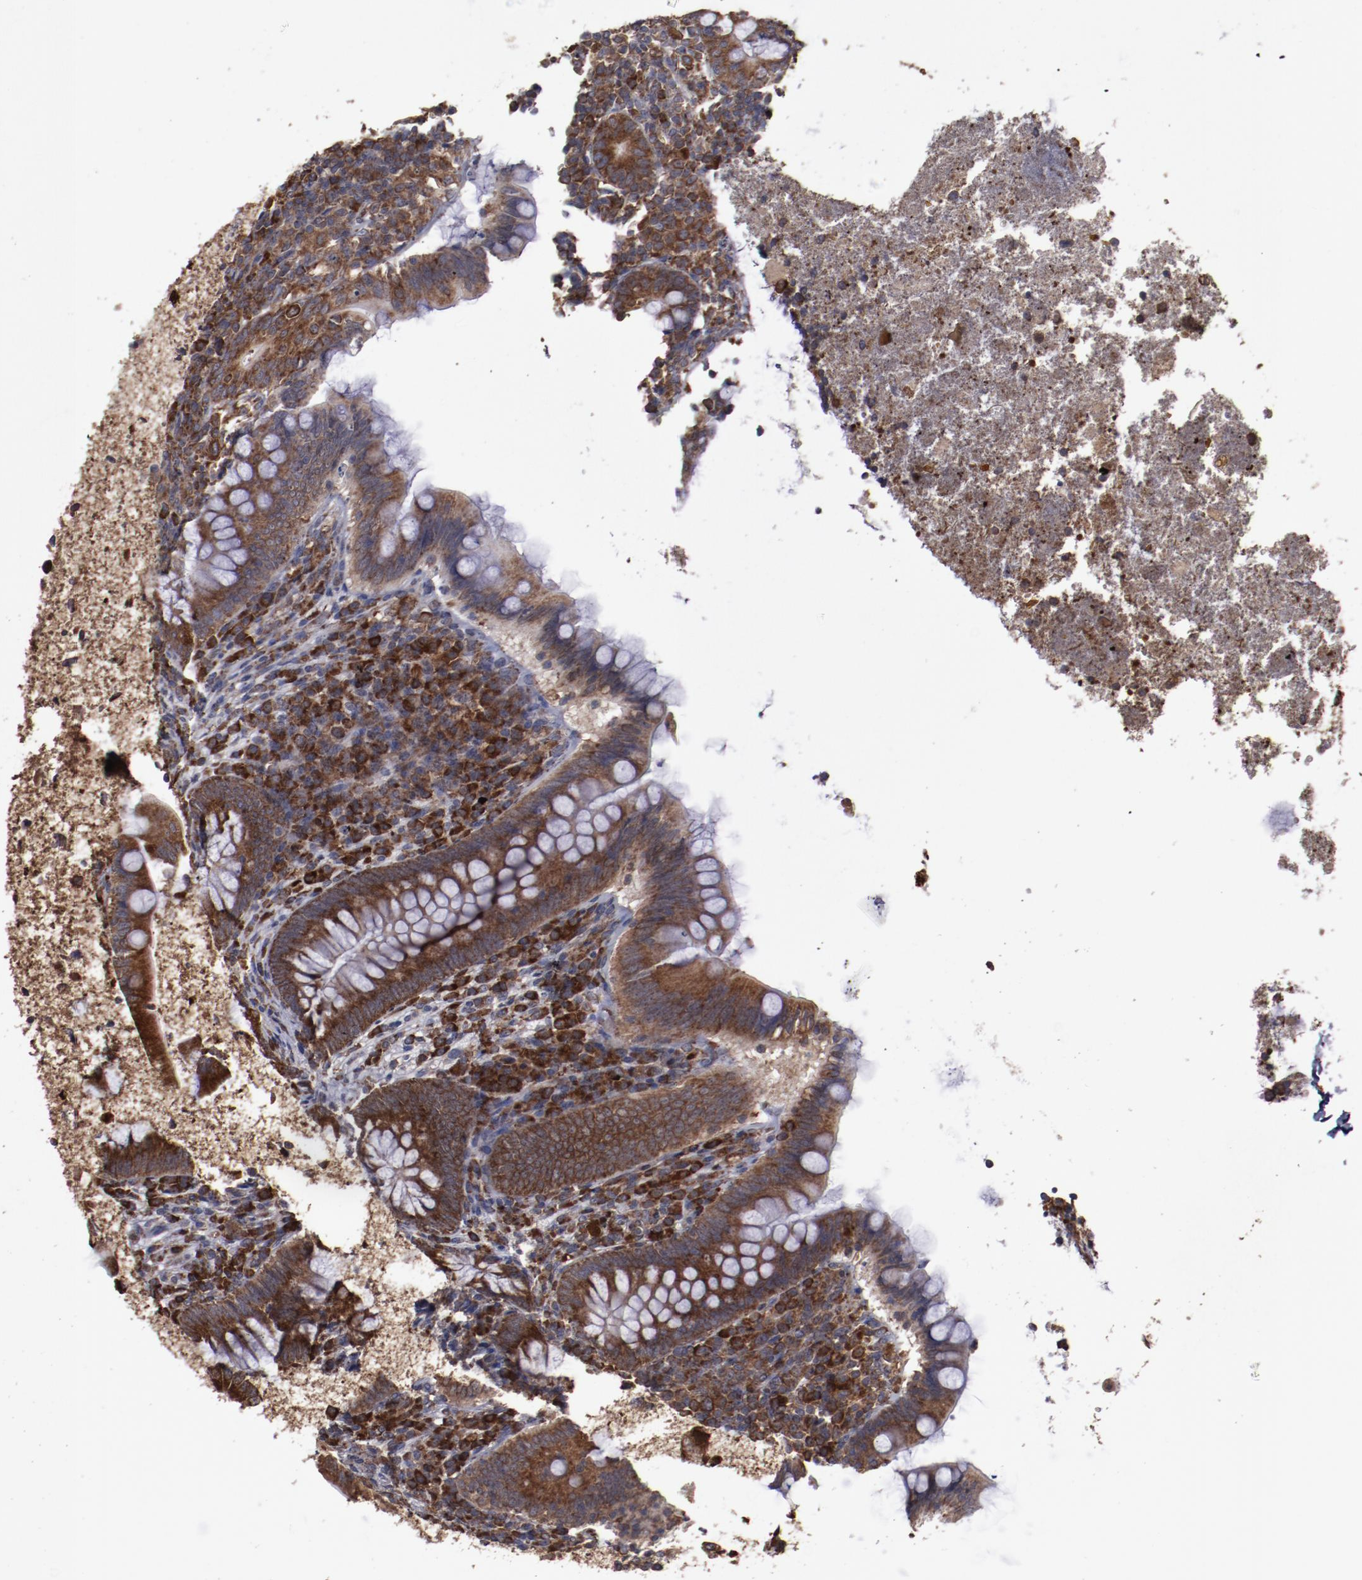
{"staining": {"intensity": "strong", "quantity": ">75%", "location": "cytoplasmic/membranous"}, "tissue": "appendix", "cell_type": "Glandular cells", "image_type": "normal", "snomed": [{"axis": "morphology", "description": "Normal tissue, NOS"}, {"axis": "topography", "description": "Appendix"}], "caption": "Strong cytoplasmic/membranous expression is seen in approximately >75% of glandular cells in unremarkable appendix.", "gene": "RPS4X", "patient": {"sex": "female", "age": 66}}